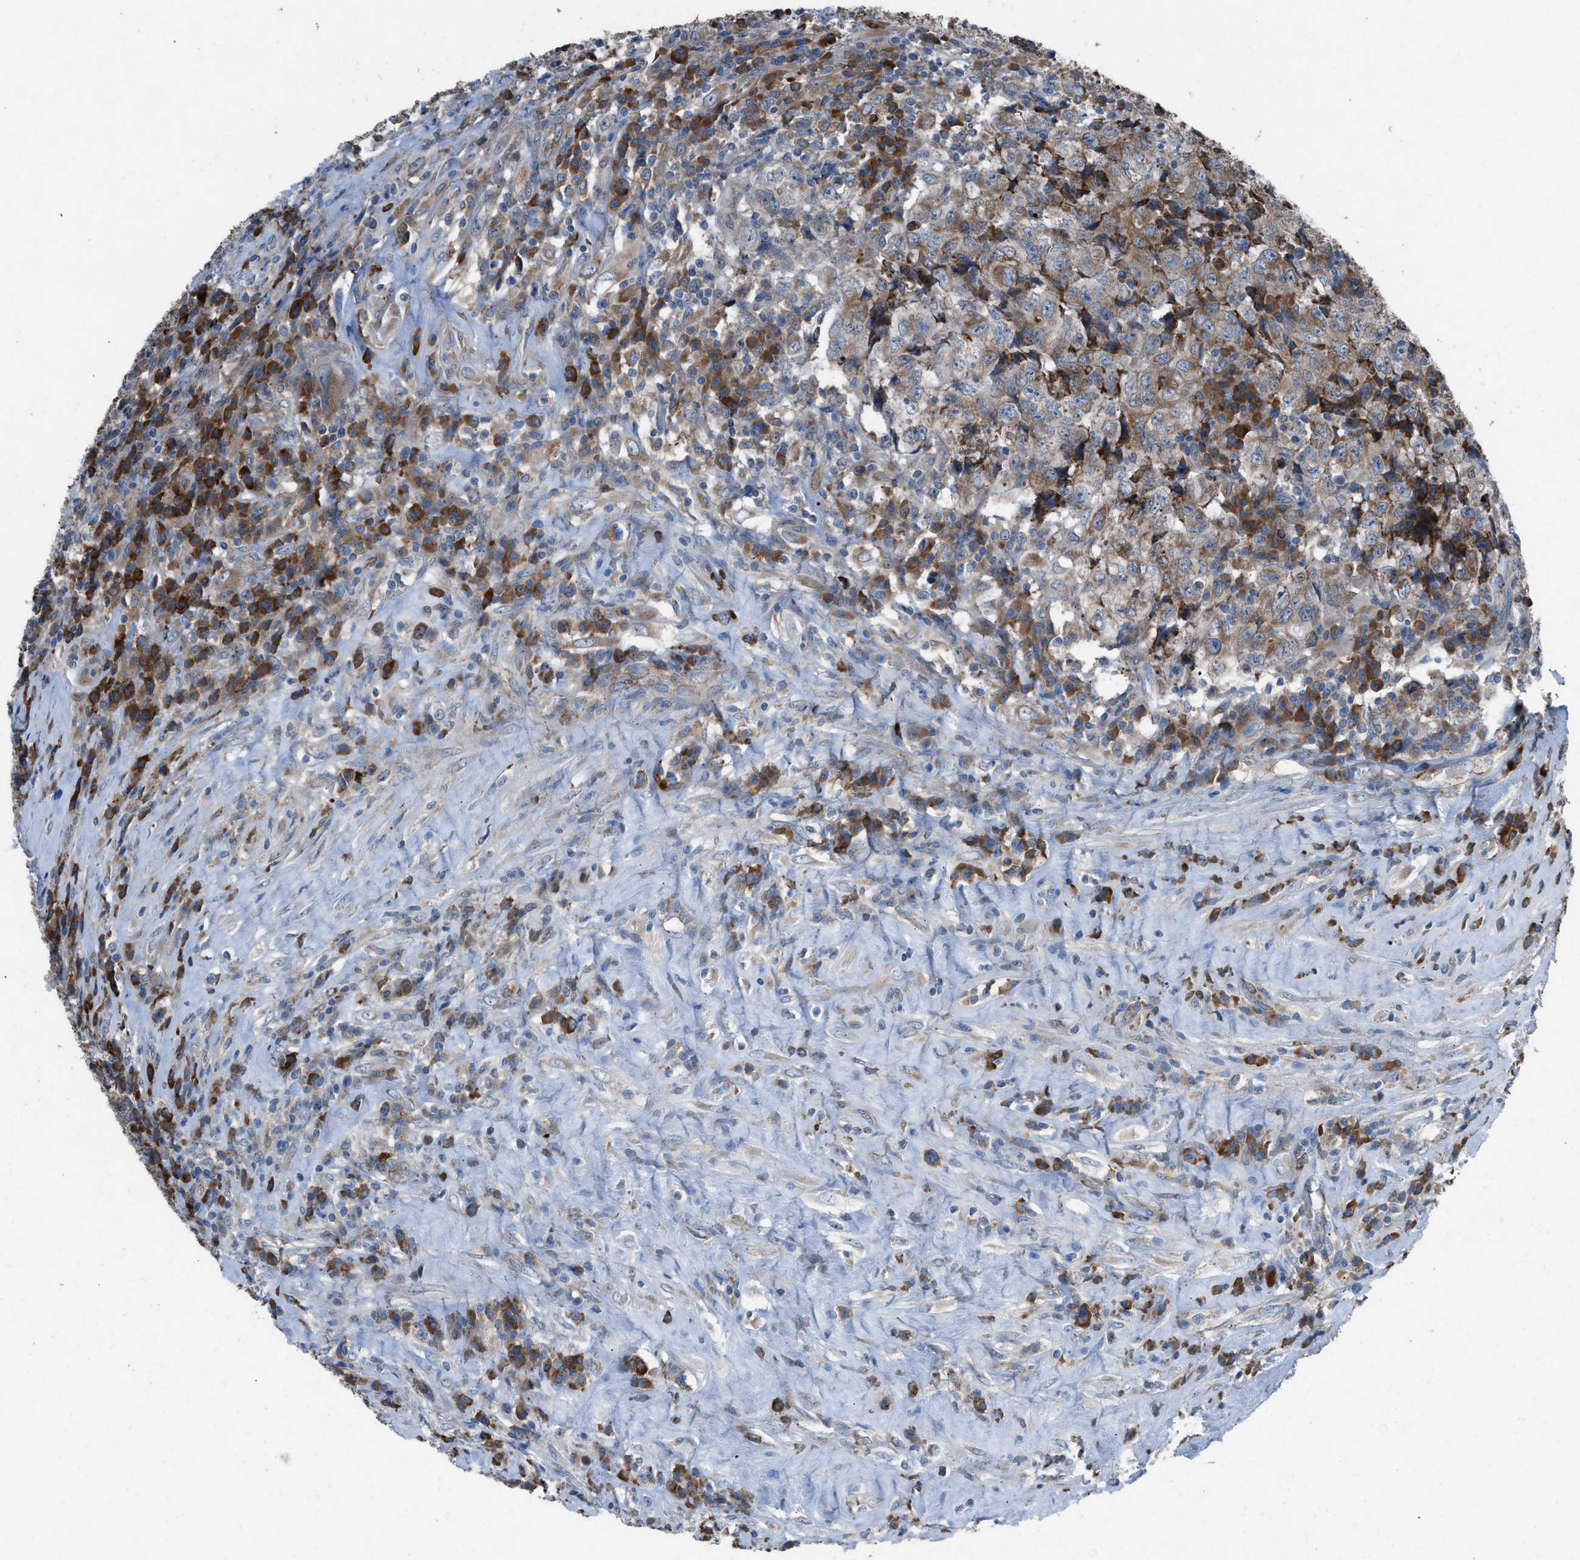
{"staining": {"intensity": "moderate", "quantity": "25%-75%", "location": "cytoplasmic/membranous"}, "tissue": "testis cancer", "cell_type": "Tumor cells", "image_type": "cancer", "snomed": [{"axis": "morphology", "description": "Necrosis, NOS"}, {"axis": "morphology", "description": "Carcinoma, Embryonal, NOS"}, {"axis": "topography", "description": "Testis"}], "caption": "Immunohistochemical staining of human testis embryonal carcinoma demonstrates moderate cytoplasmic/membranous protein expression in about 25%-75% of tumor cells.", "gene": "HEG1", "patient": {"sex": "male", "age": 19}}